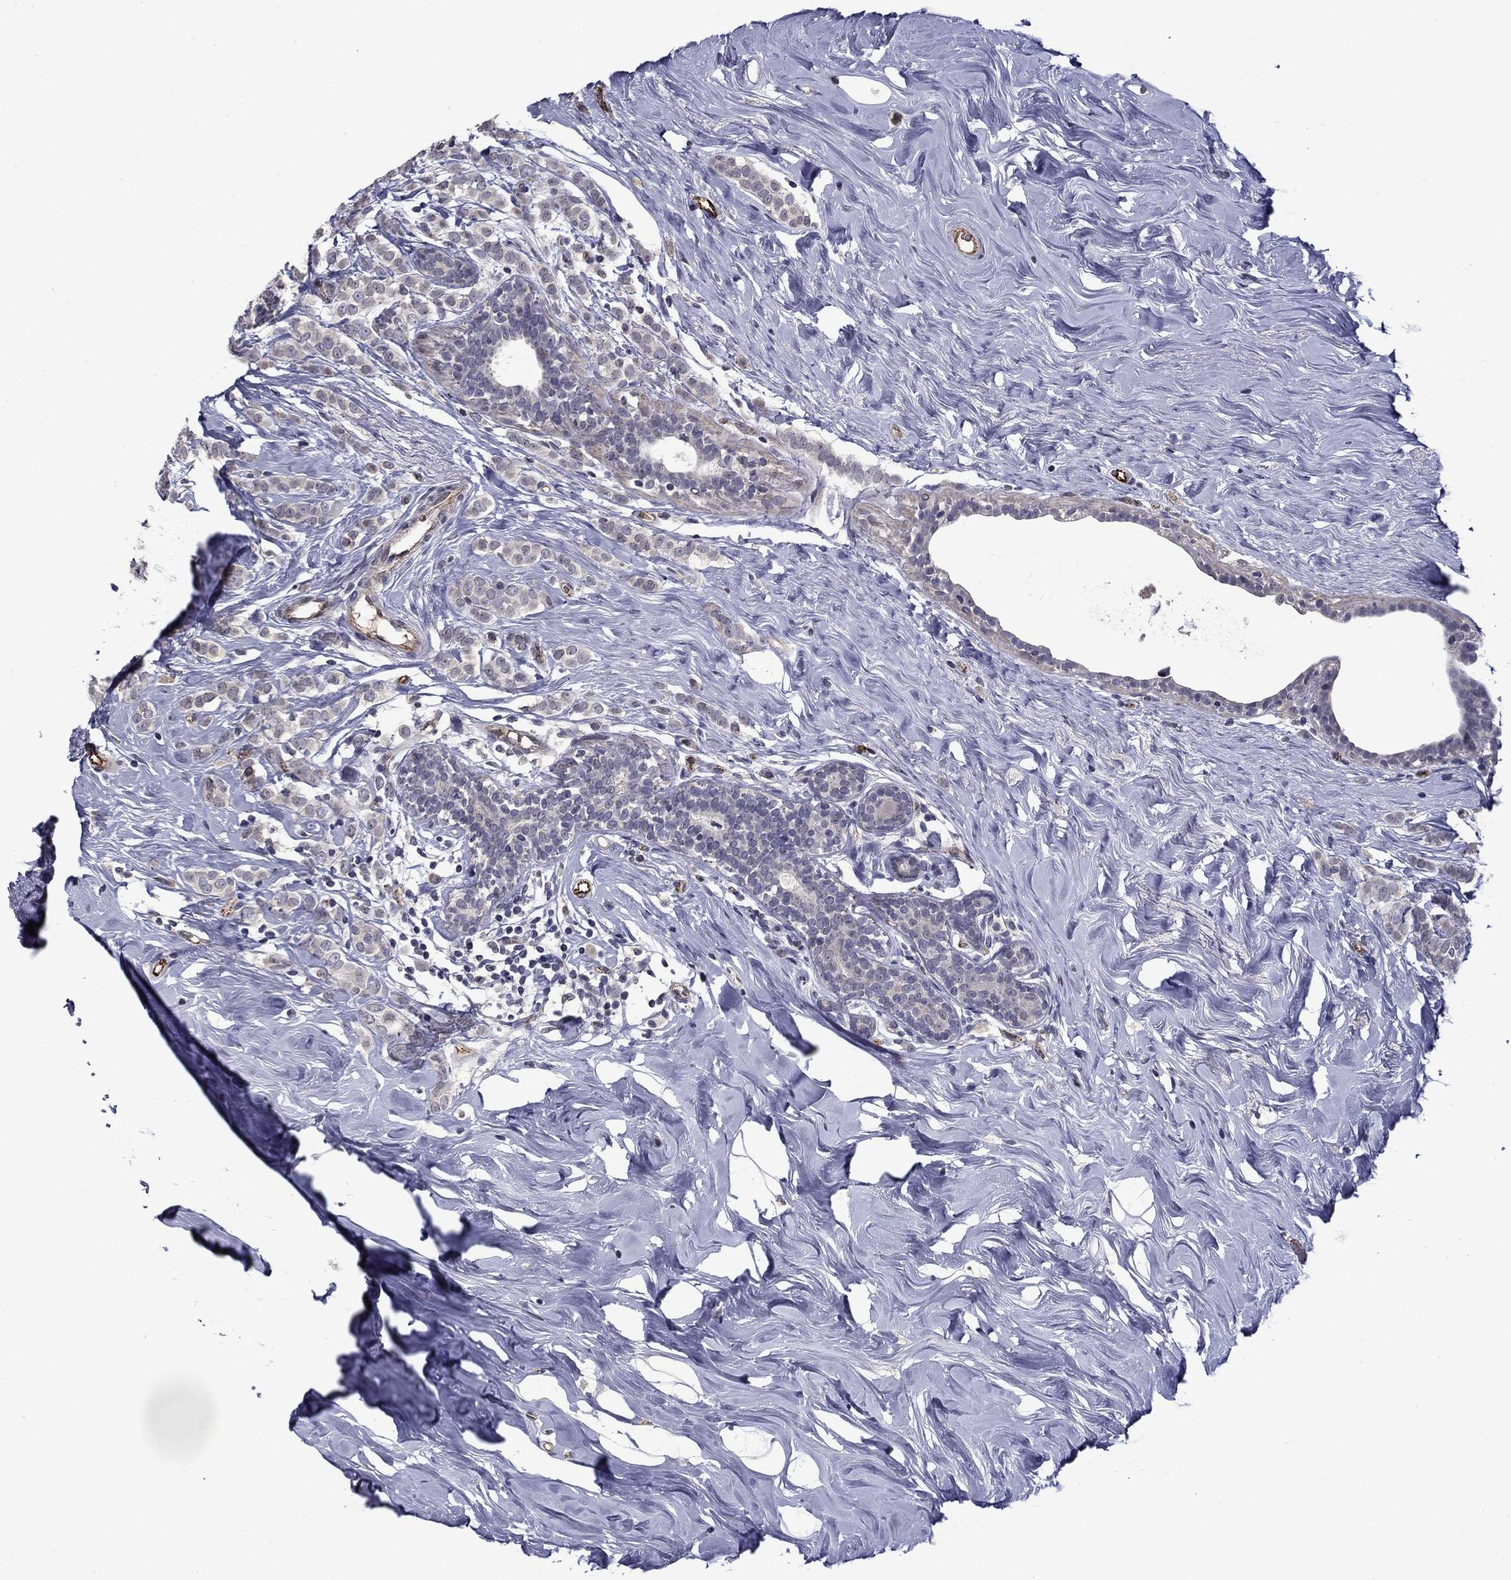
{"staining": {"intensity": "negative", "quantity": "none", "location": "none"}, "tissue": "breast cancer", "cell_type": "Tumor cells", "image_type": "cancer", "snomed": [{"axis": "morphology", "description": "Lobular carcinoma"}, {"axis": "topography", "description": "Breast"}], "caption": "Immunohistochemistry of human breast cancer reveals no positivity in tumor cells. Nuclei are stained in blue.", "gene": "SLITRK1", "patient": {"sex": "female", "age": 49}}